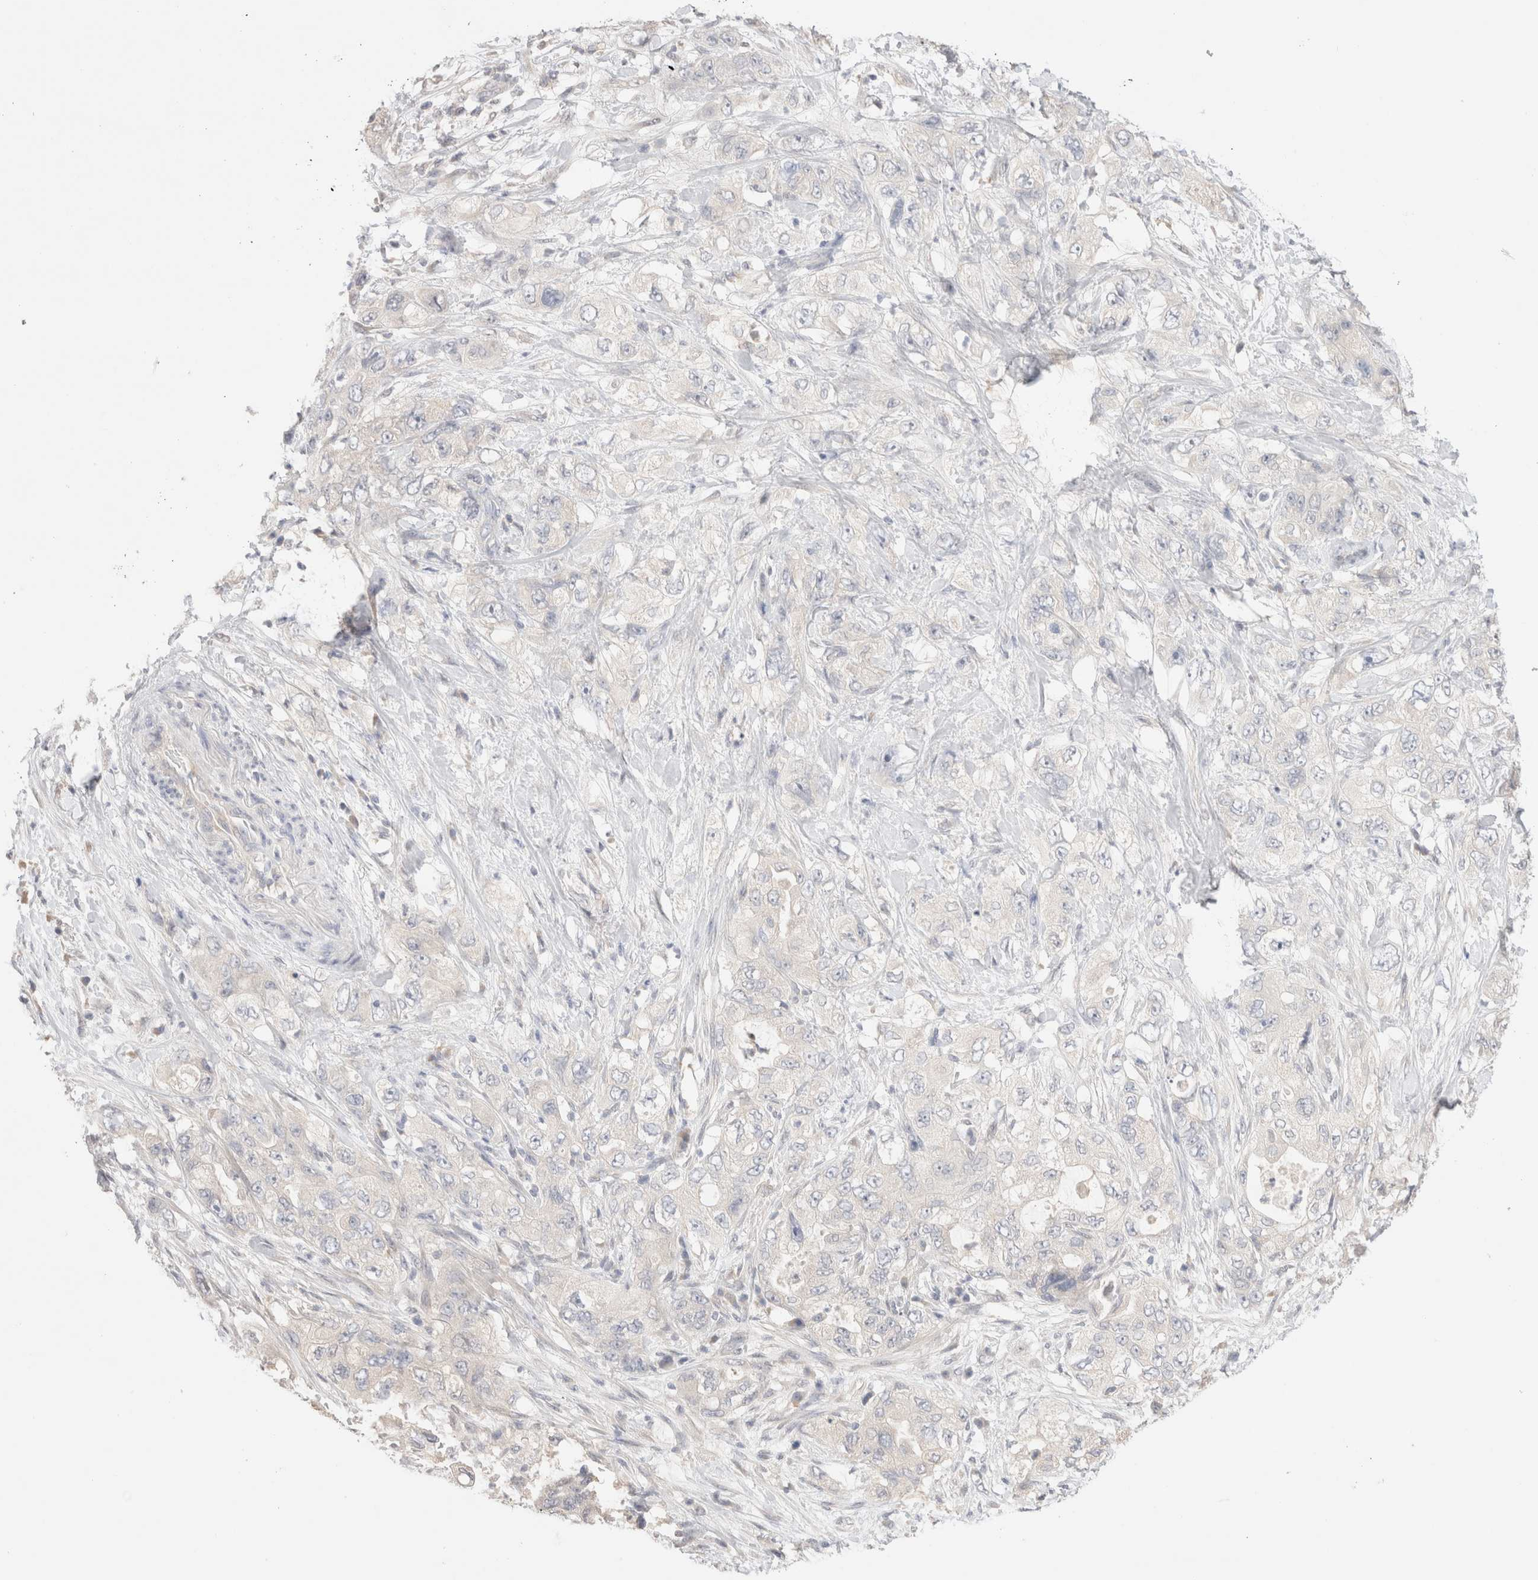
{"staining": {"intensity": "negative", "quantity": "none", "location": "none"}, "tissue": "pancreatic cancer", "cell_type": "Tumor cells", "image_type": "cancer", "snomed": [{"axis": "morphology", "description": "Adenocarcinoma, NOS"}, {"axis": "topography", "description": "Pancreas"}], "caption": "DAB immunohistochemical staining of pancreatic adenocarcinoma displays no significant expression in tumor cells.", "gene": "SPATA20", "patient": {"sex": "female", "age": 73}}